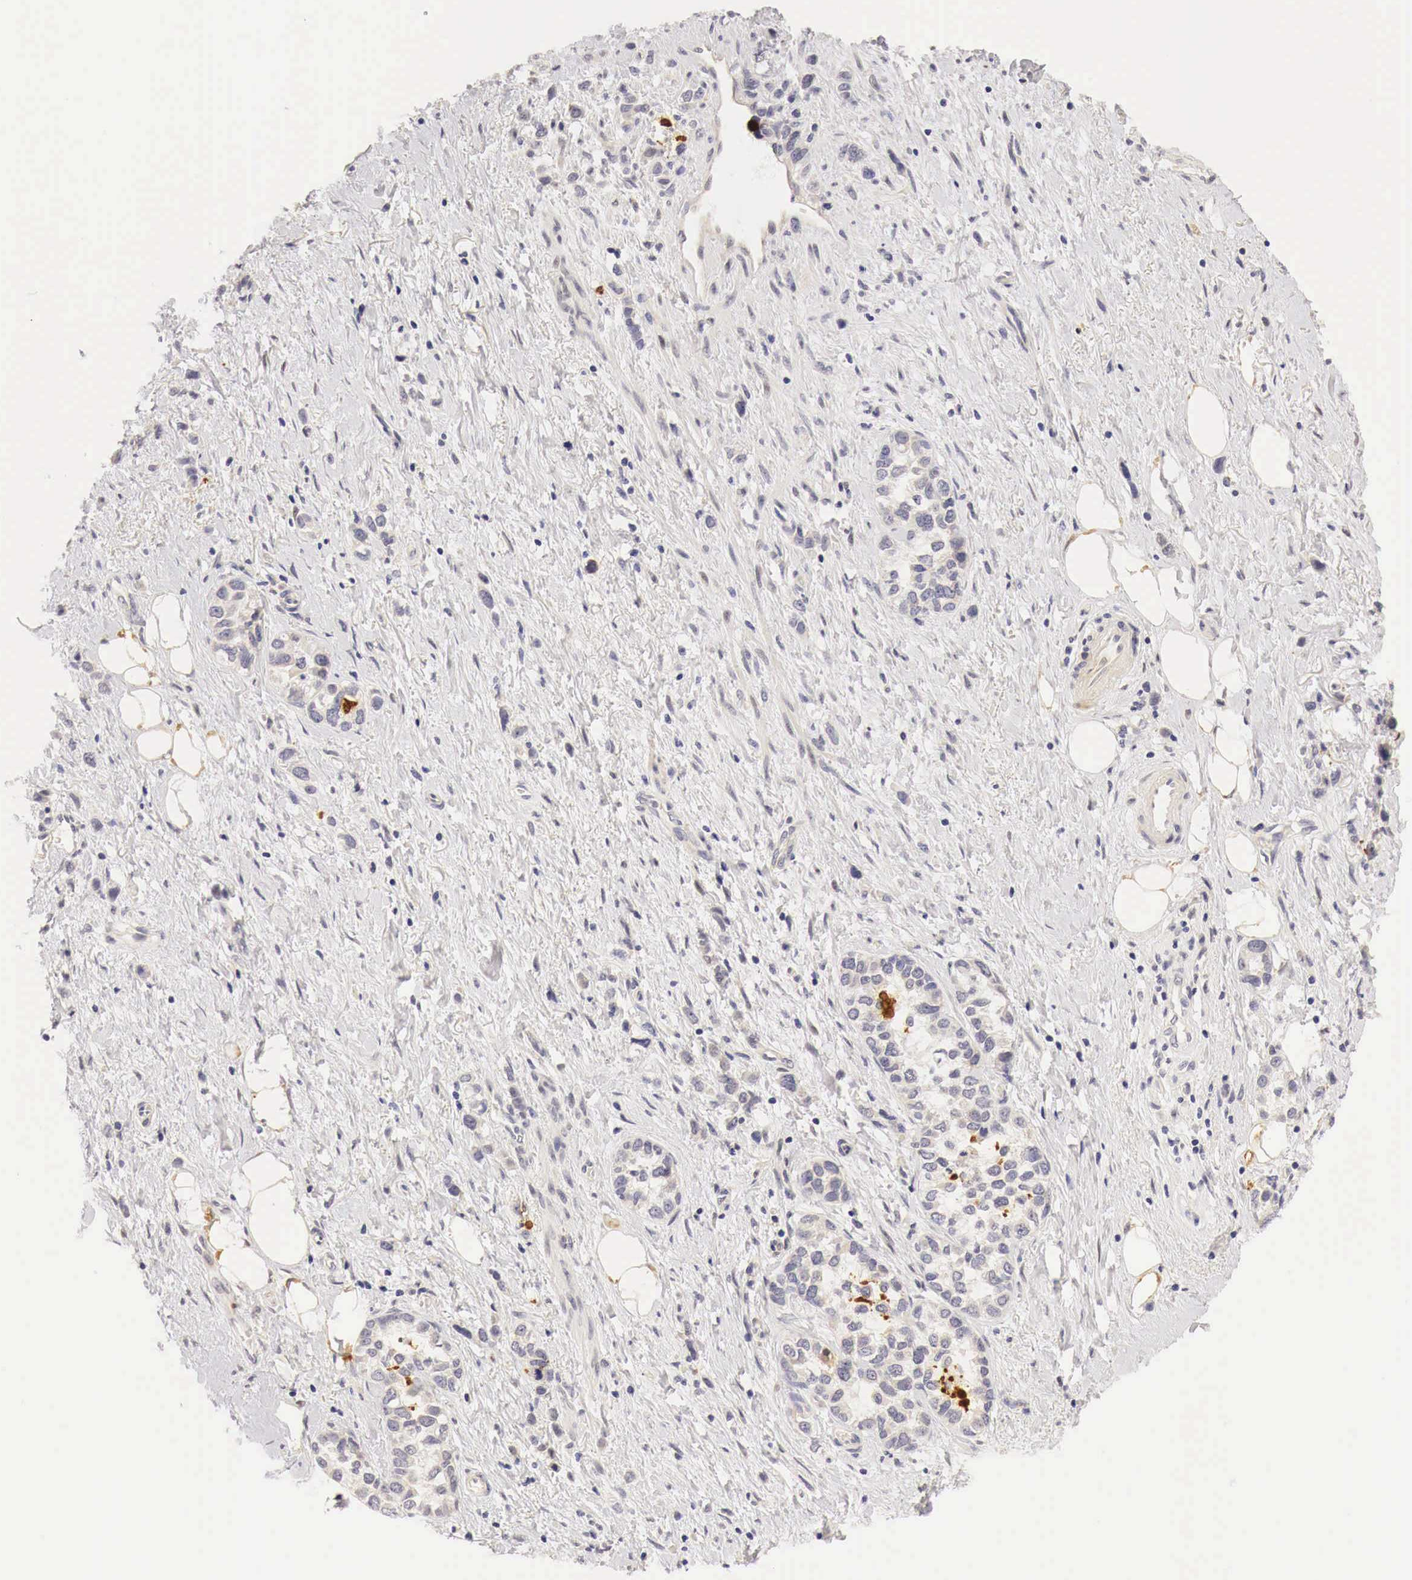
{"staining": {"intensity": "negative", "quantity": "none", "location": "none"}, "tissue": "stomach cancer", "cell_type": "Tumor cells", "image_type": "cancer", "snomed": [{"axis": "morphology", "description": "Adenocarcinoma, NOS"}, {"axis": "topography", "description": "Stomach, upper"}], "caption": "Immunohistochemical staining of human stomach cancer reveals no significant staining in tumor cells.", "gene": "CASP3", "patient": {"sex": "male", "age": 76}}